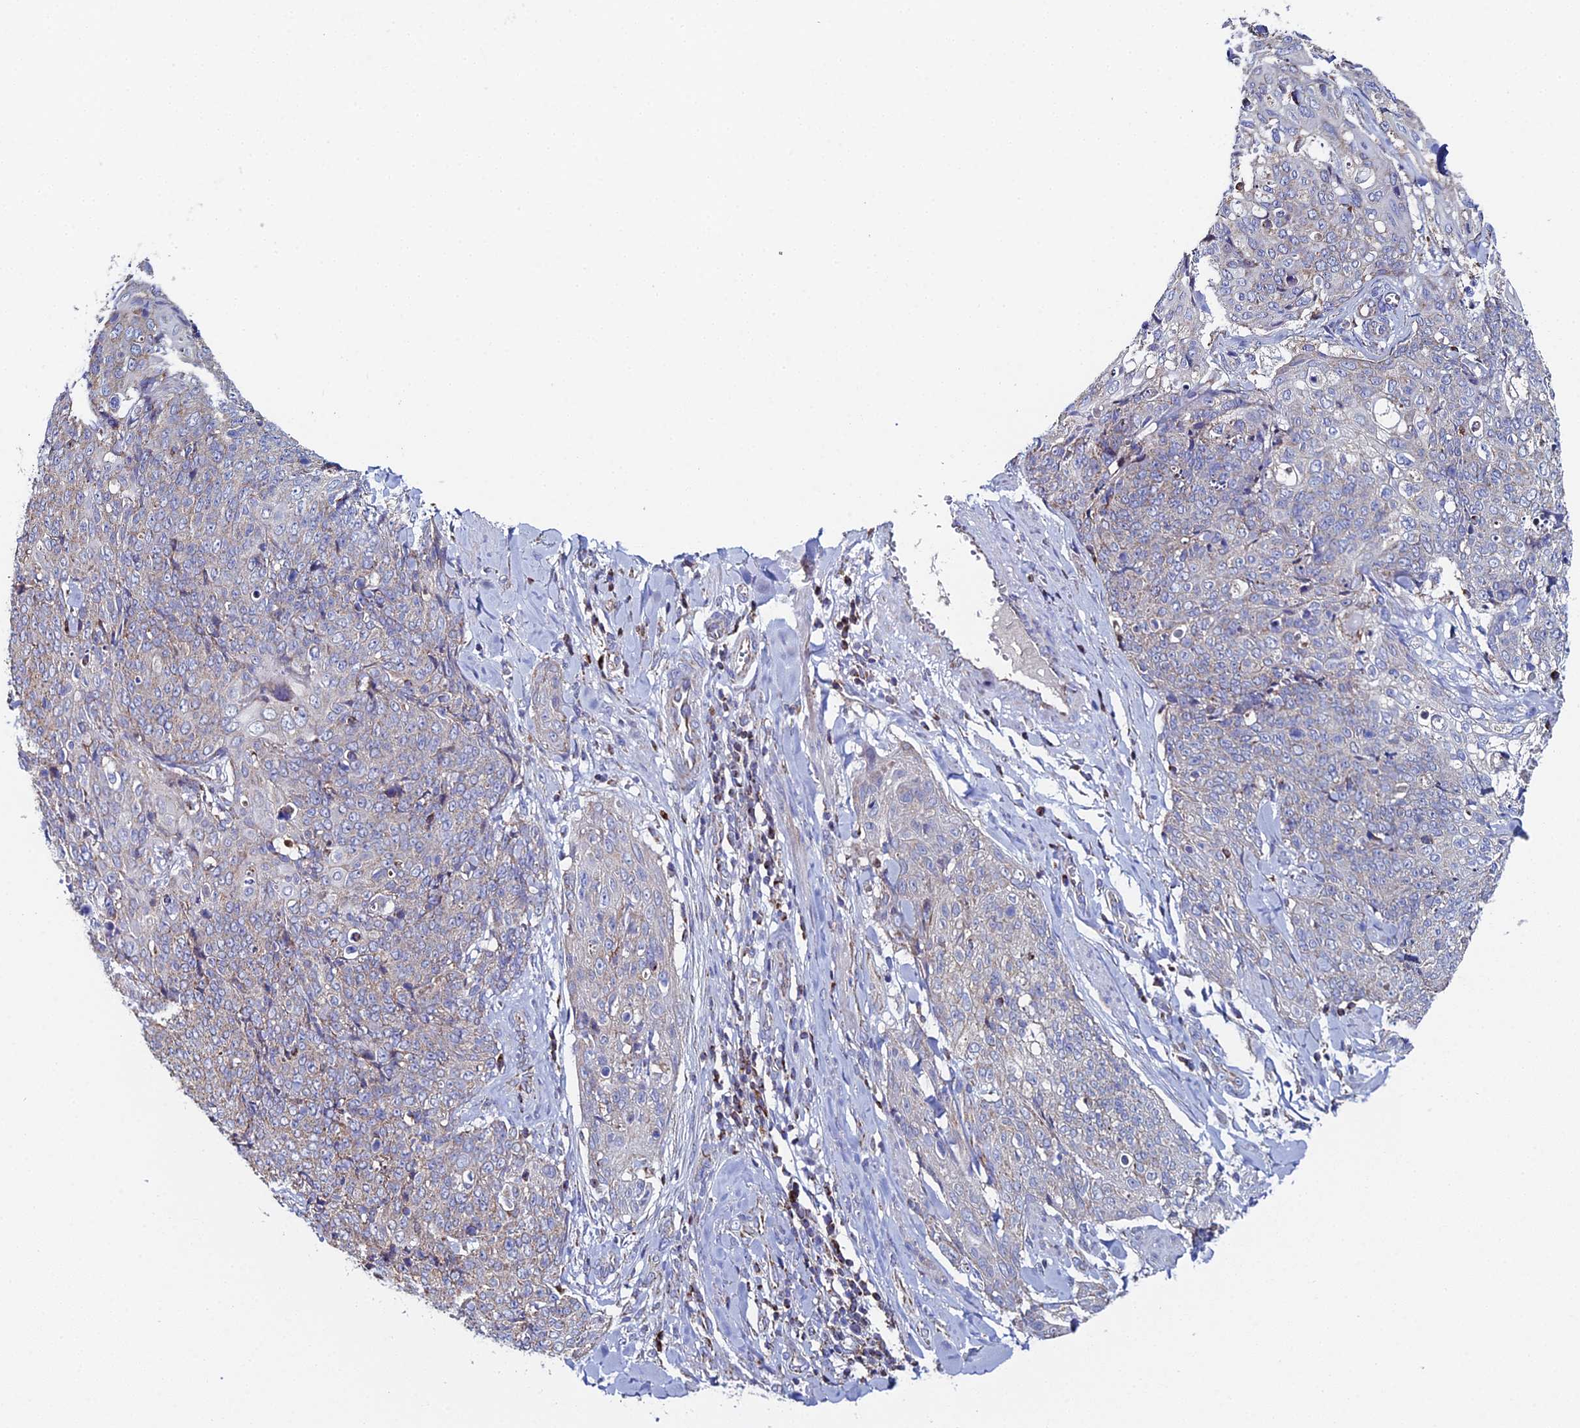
{"staining": {"intensity": "weak", "quantity": "25%-75%", "location": "cytoplasmic/membranous"}, "tissue": "skin cancer", "cell_type": "Tumor cells", "image_type": "cancer", "snomed": [{"axis": "morphology", "description": "Squamous cell carcinoma, NOS"}, {"axis": "topography", "description": "Skin"}, {"axis": "topography", "description": "Vulva"}], "caption": "Human skin cancer (squamous cell carcinoma) stained for a protein (brown) demonstrates weak cytoplasmic/membranous positive positivity in about 25%-75% of tumor cells.", "gene": "SPOCK2", "patient": {"sex": "female", "age": 85}}